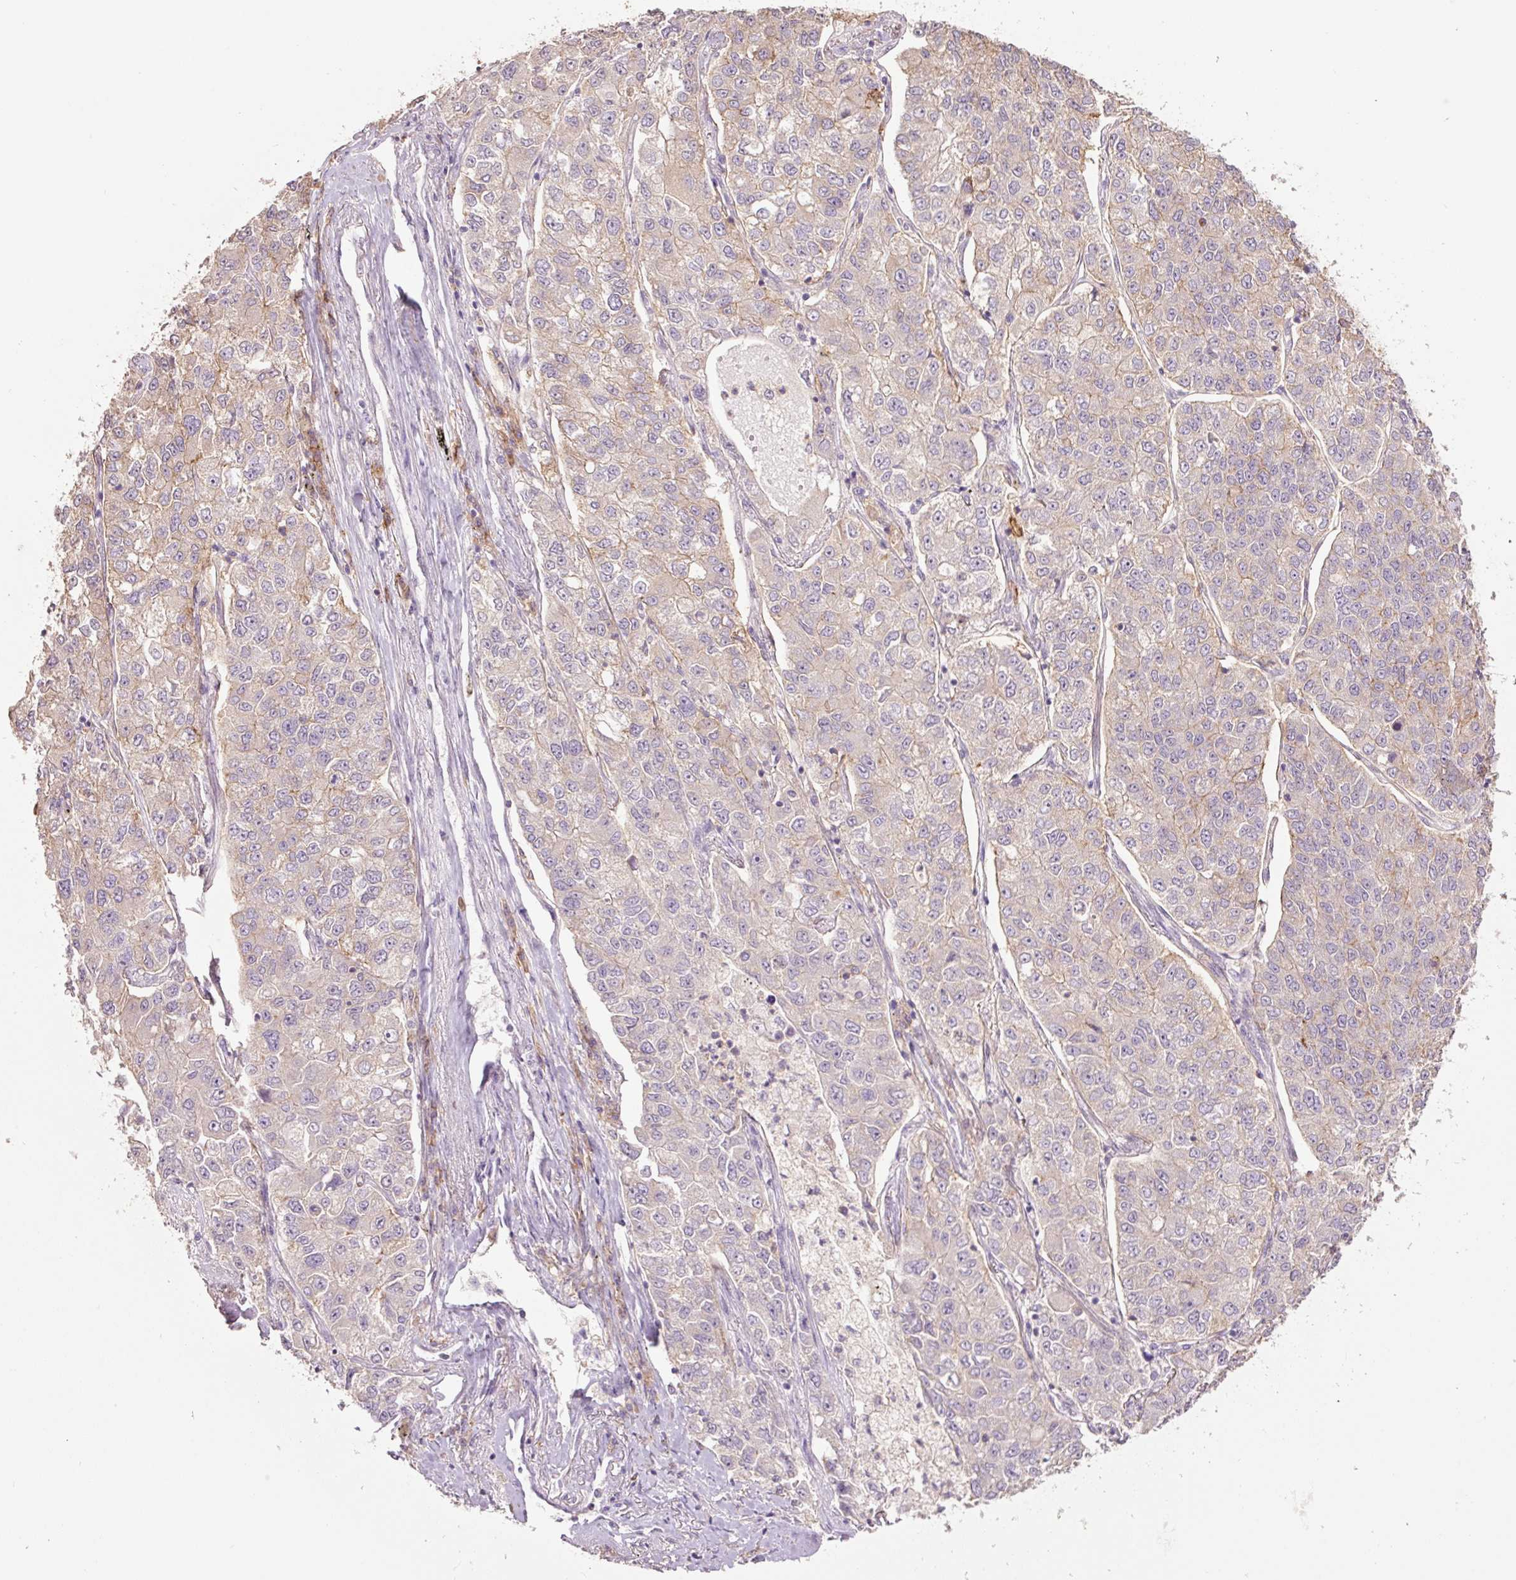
{"staining": {"intensity": "weak", "quantity": "<25%", "location": "cytoplasmic/membranous"}, "tissue": "lung cancer", "cell_type": "Tumor cells", "image_type": "cancer", "snomed": [{"axis": "morphology", "description": "Adenocarcinoma, NOS"}, {"axis": "topography", "description": "Lung"}], "caption": "Immunohistochemical staining of human adenocarcinoma (lung) shows no significant positivity in tumor cells. The staining was performed using DAB (3,3'-diaminobenzidine) to visualize the protein expression in brown, while the nuclei were stained in blue with hematoxylin (Magnification: 20x).", "gene": "SLC1A4", "patient": {"sex": "male", "age": 49}}